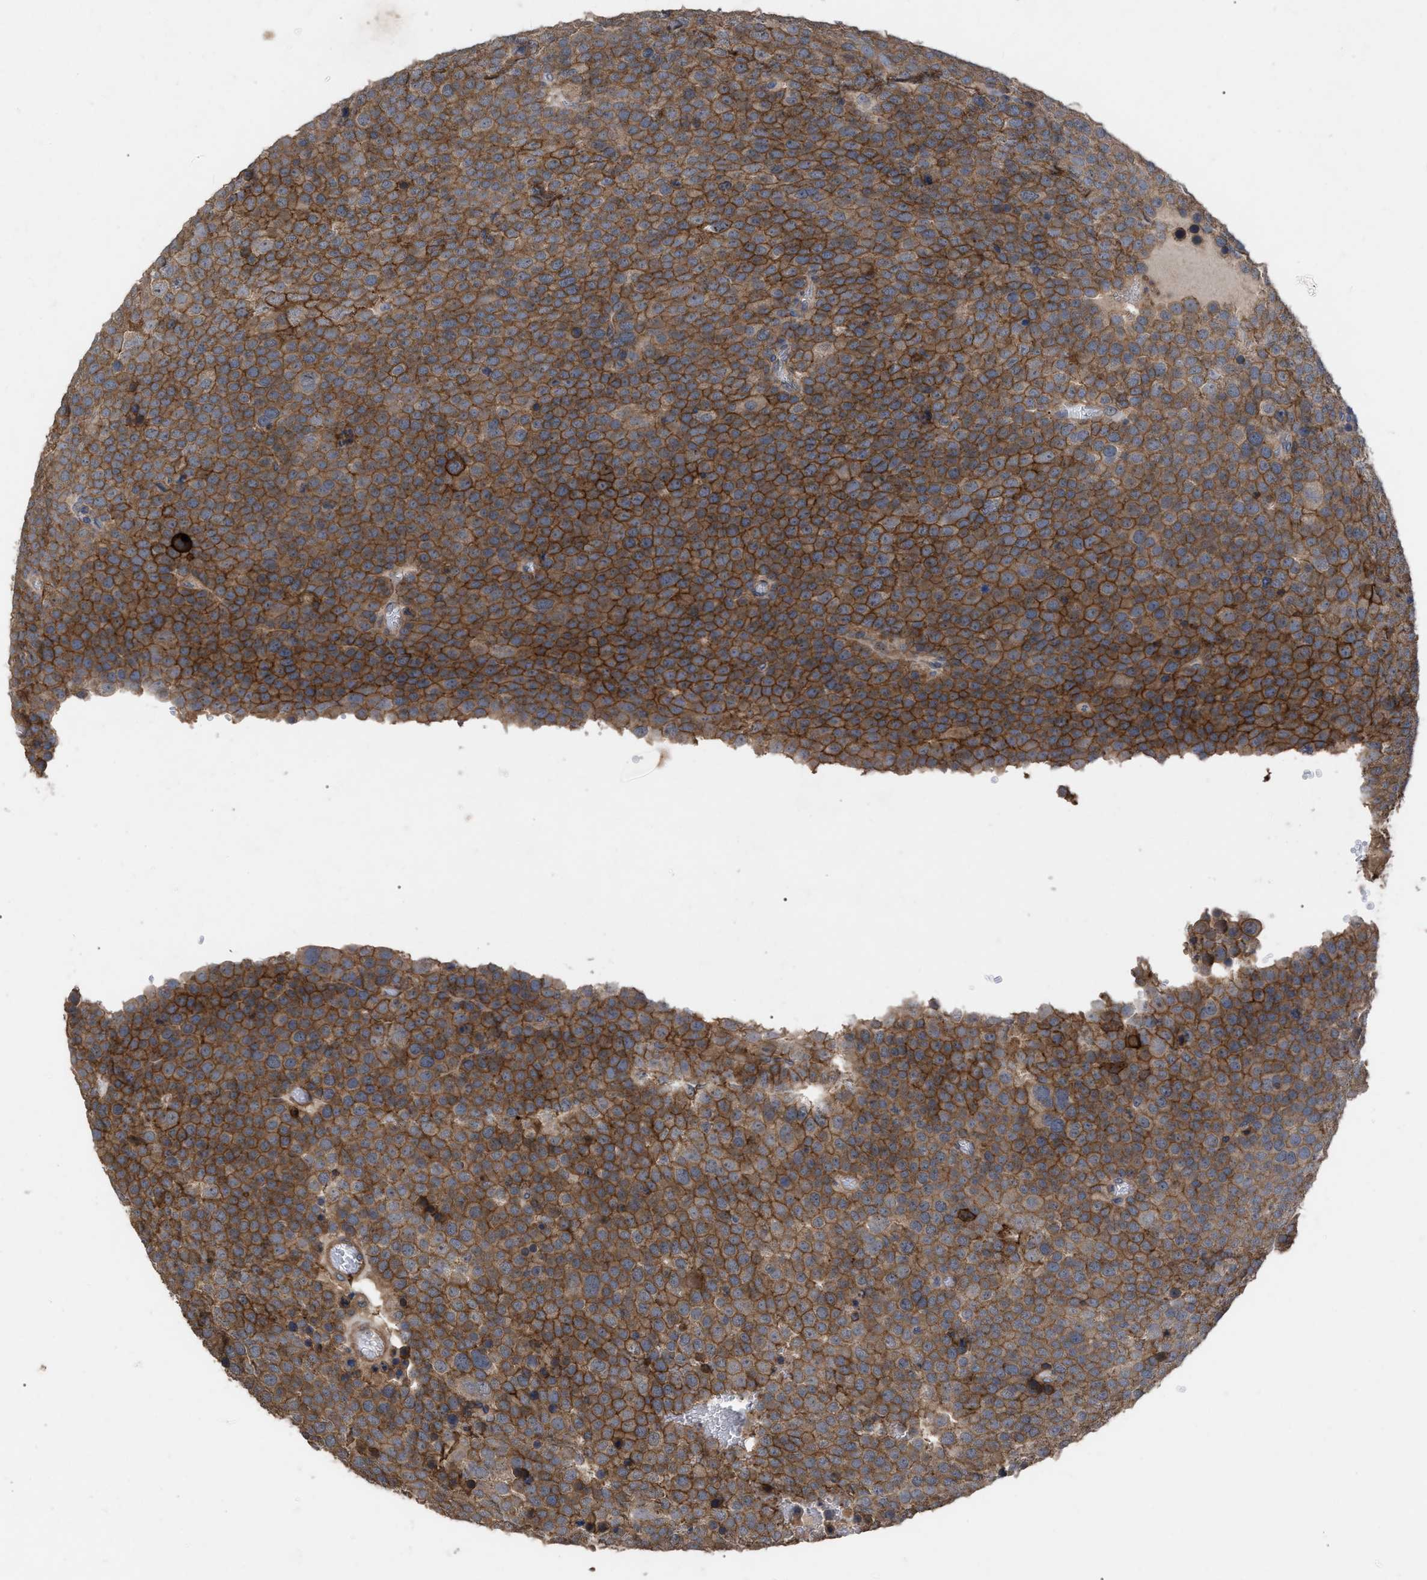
{"staining": {"intensity": "moderate", "quantity": ">75%", "location": "cytoplasmic/membranous"}, "tissue": "testis cancer", "cell_type": "Tumor cells", "image_type": "cancer", "snomed": [{"axis": "morphology", "description": "Normal tissue, NOS"}, {"axis": "morphology", "description": "Seminoma, NOS"}, {"axis": "topography", "description": "Testis"}], "caption": "Immunohistochemical staining of human testis cancer (seminoma) displays medium levels of moderate cytoplasmic/membranous expression in approximately >75% of tumor cells. Immunohistochemistry stains the protein in brown and the nuclei are stained blue.", "gene": "BTN2A1", "patient": {"sex": "male", "age": 71}}